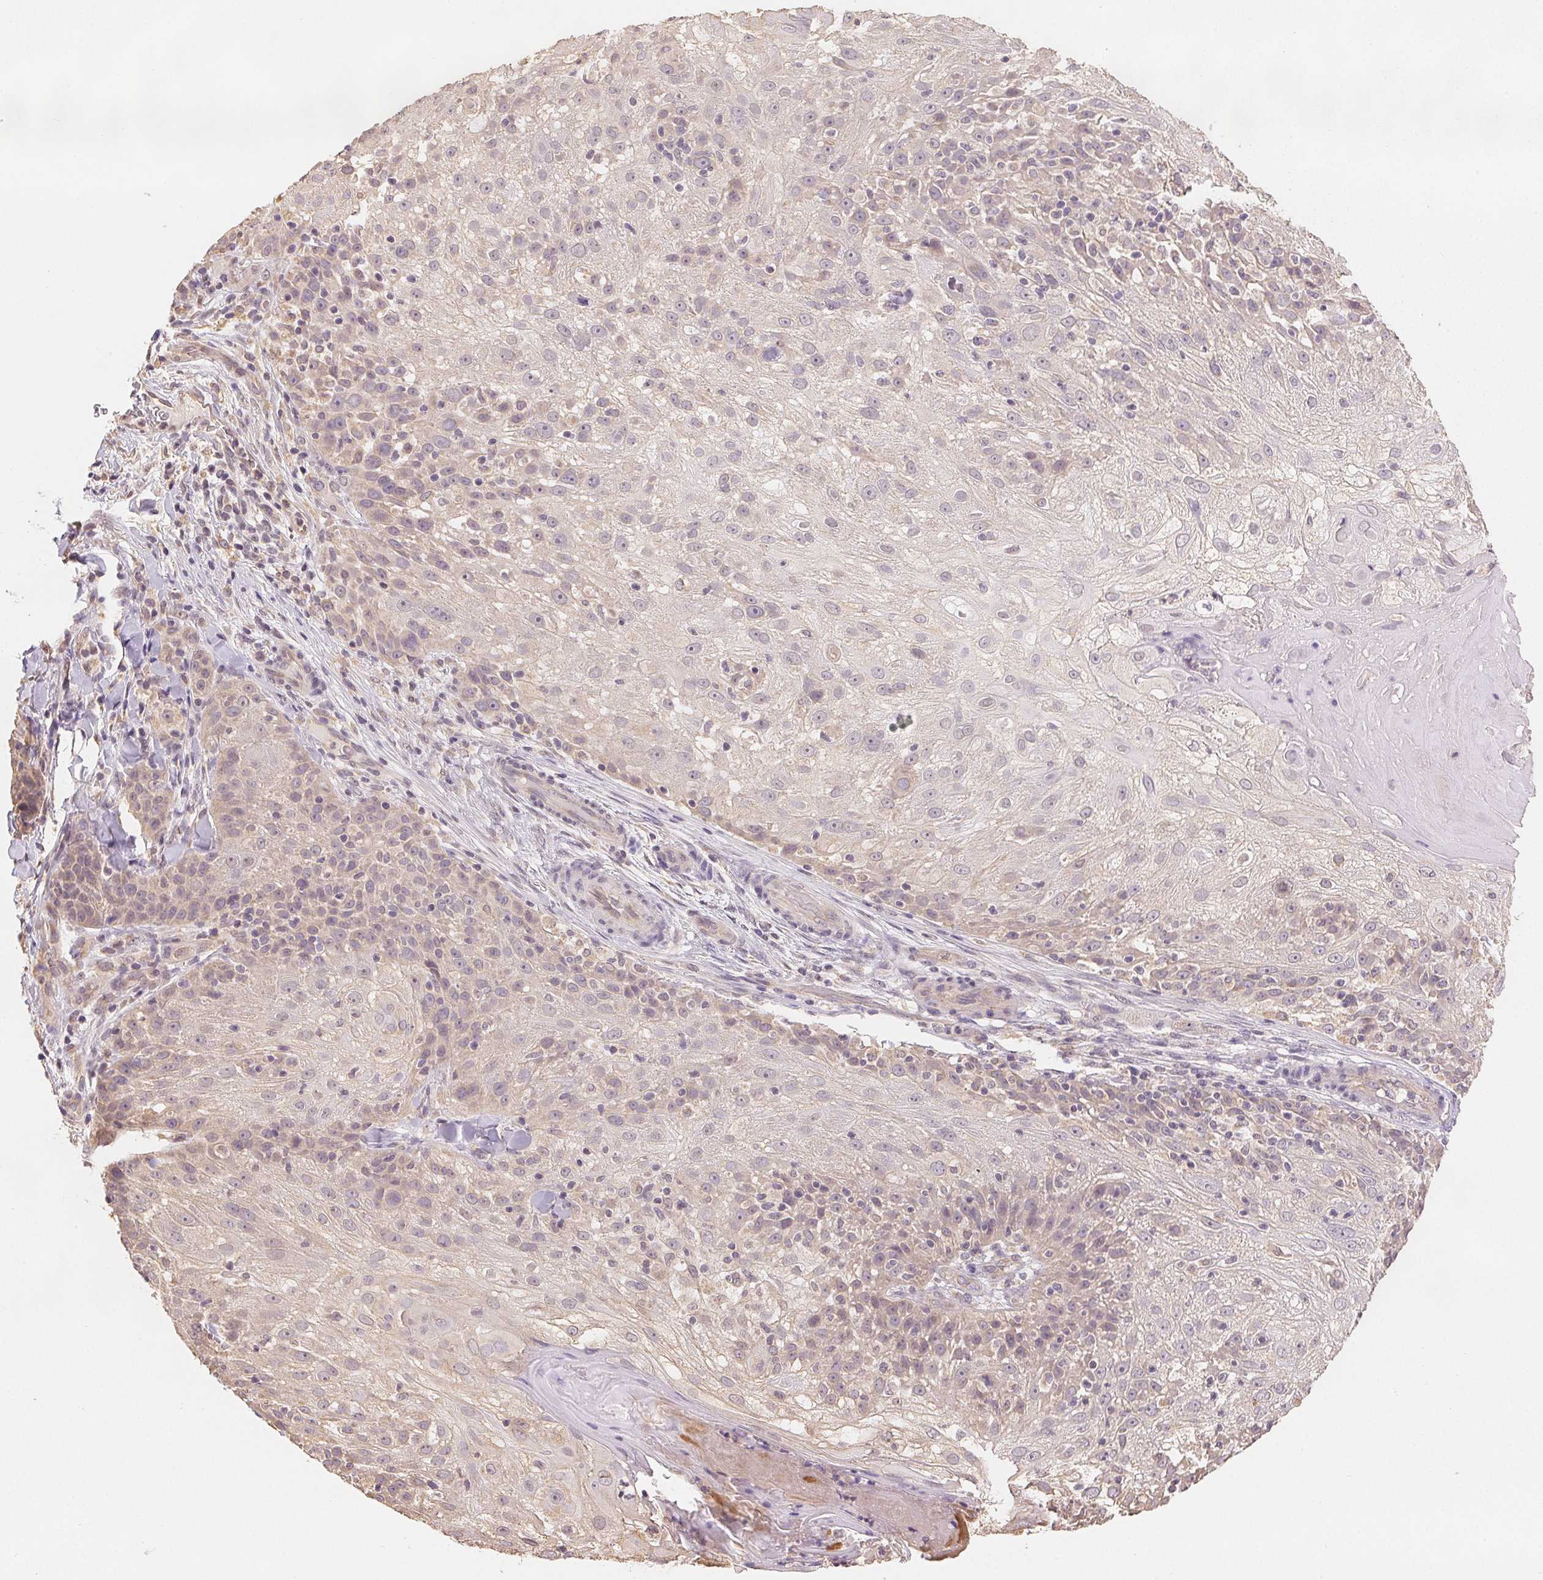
{"staining": {"intensity": "weak", "quantity": "<25%", "location": "cytoplasmic/membranous"}, "tissue": "skin cancer", "cell_type": "Tumor cells", "image_type": "cancer", "snomed": [{"axis": "morphology", "description": "Normal tissue, NOS"}, {"axis": "morphology", "description": "Squamous cell carcinoma, NOS"}, {"axis": "topography", "description": "Skin"}], "caption": "Skin squamous cell carcinoma was stained to show a protein in brown. There is no significant positivity in tumor cells. (DAB (3,3'-diaminobenzidine) immunohistochemistry with hematoxylin counter stain).", "gene": "SEZ6L2", "patient": {"sex": "female", "age": 83}}